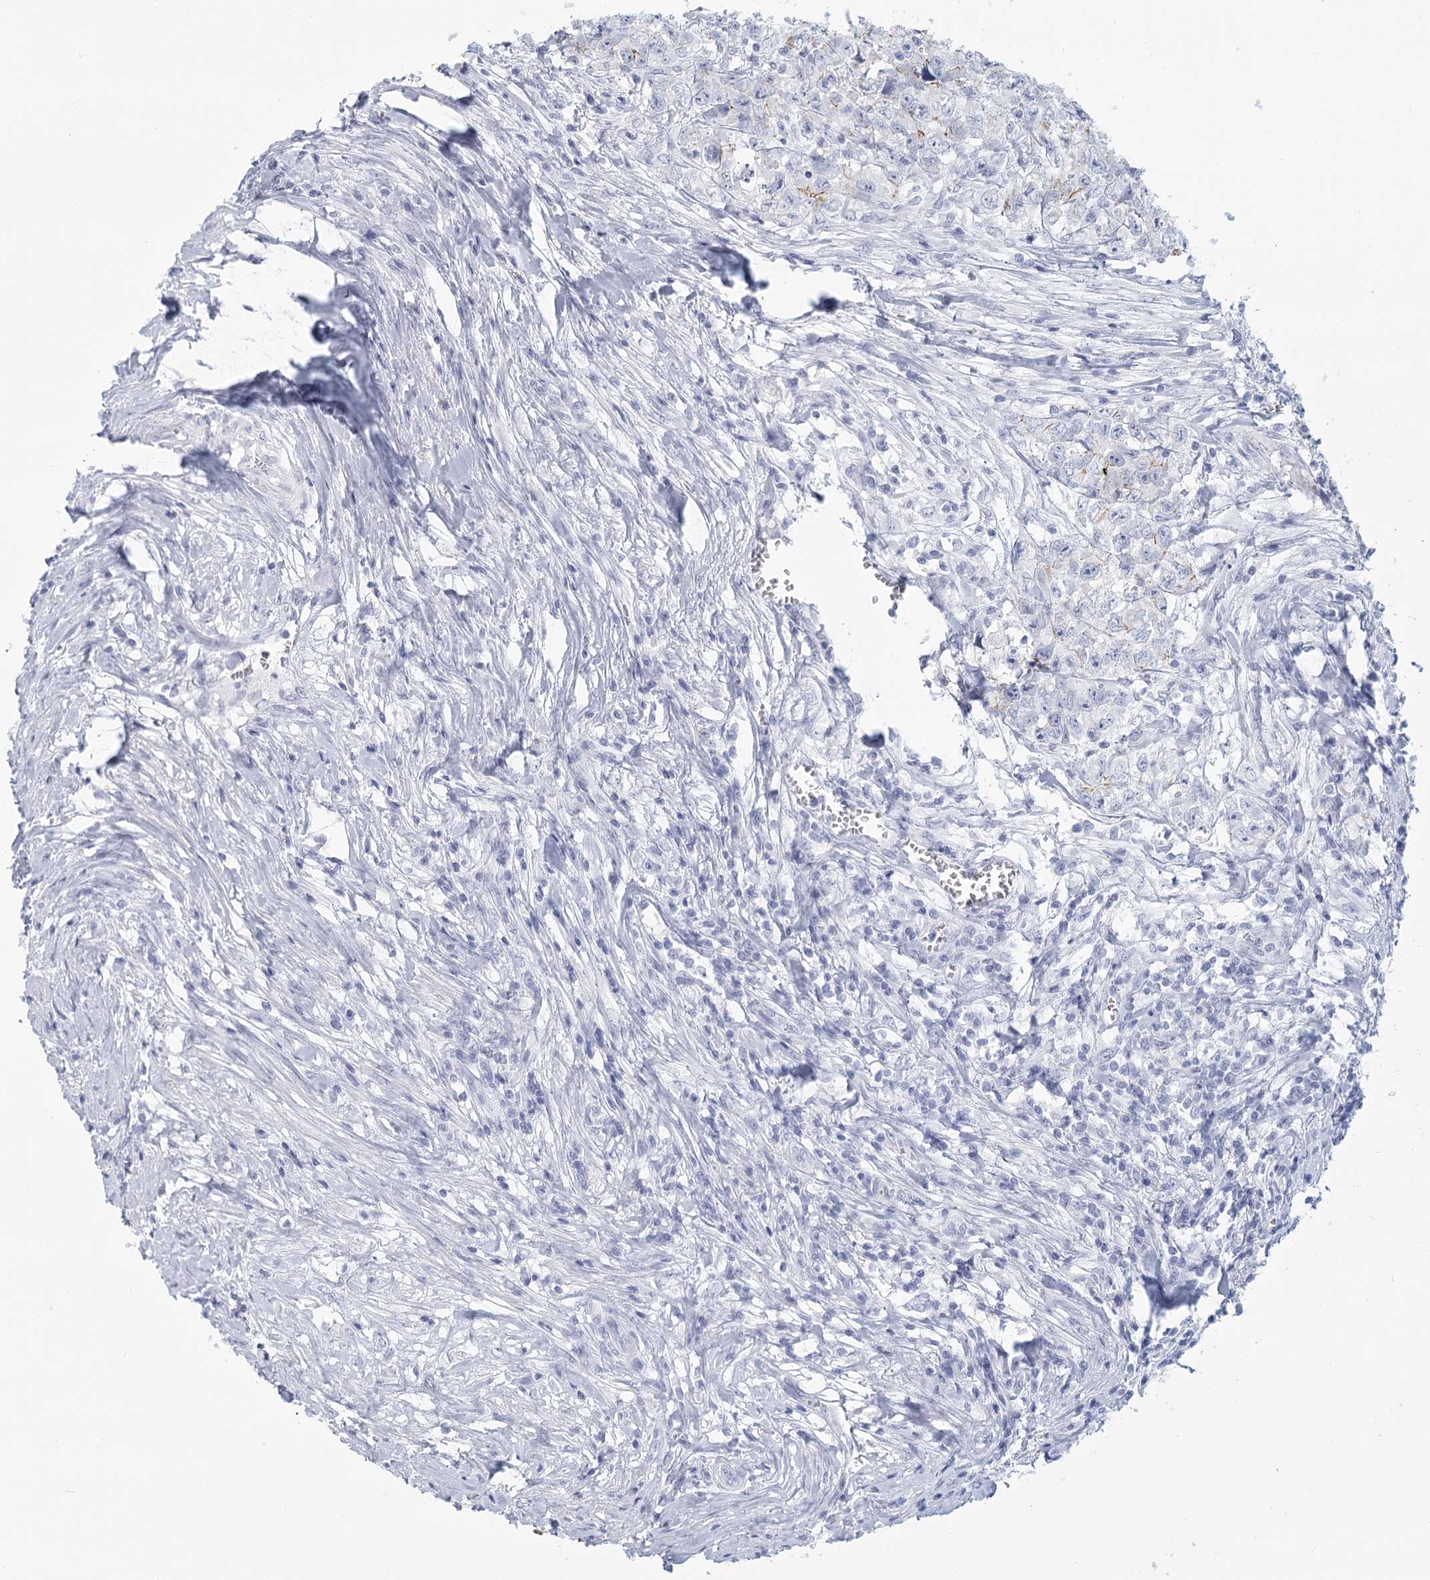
{"staining": {"intensity": "moderate", "quantity": "<25%", "location": "cytoplasmic/membranous"}, "tissue": "testis cancer", "cell_type": "Tumor cells", "image_type": "cancer", "snomed": [{"axis": "morphology", "description": "Seminoma, NOS"}, {"axis": "morphology", "description": "Carcinoma, Embryonal, NOS"}, {"axis": "topography", "description": "Testis"}], "caption": "Testis cancer stained with immunohistochemistry (IHC) demonstrates moderate cytoplasmic/membranous expression in about <25% of tumor cells.", "gene": "WNT8B", "patient": {"sex": "male", "age": 43}}